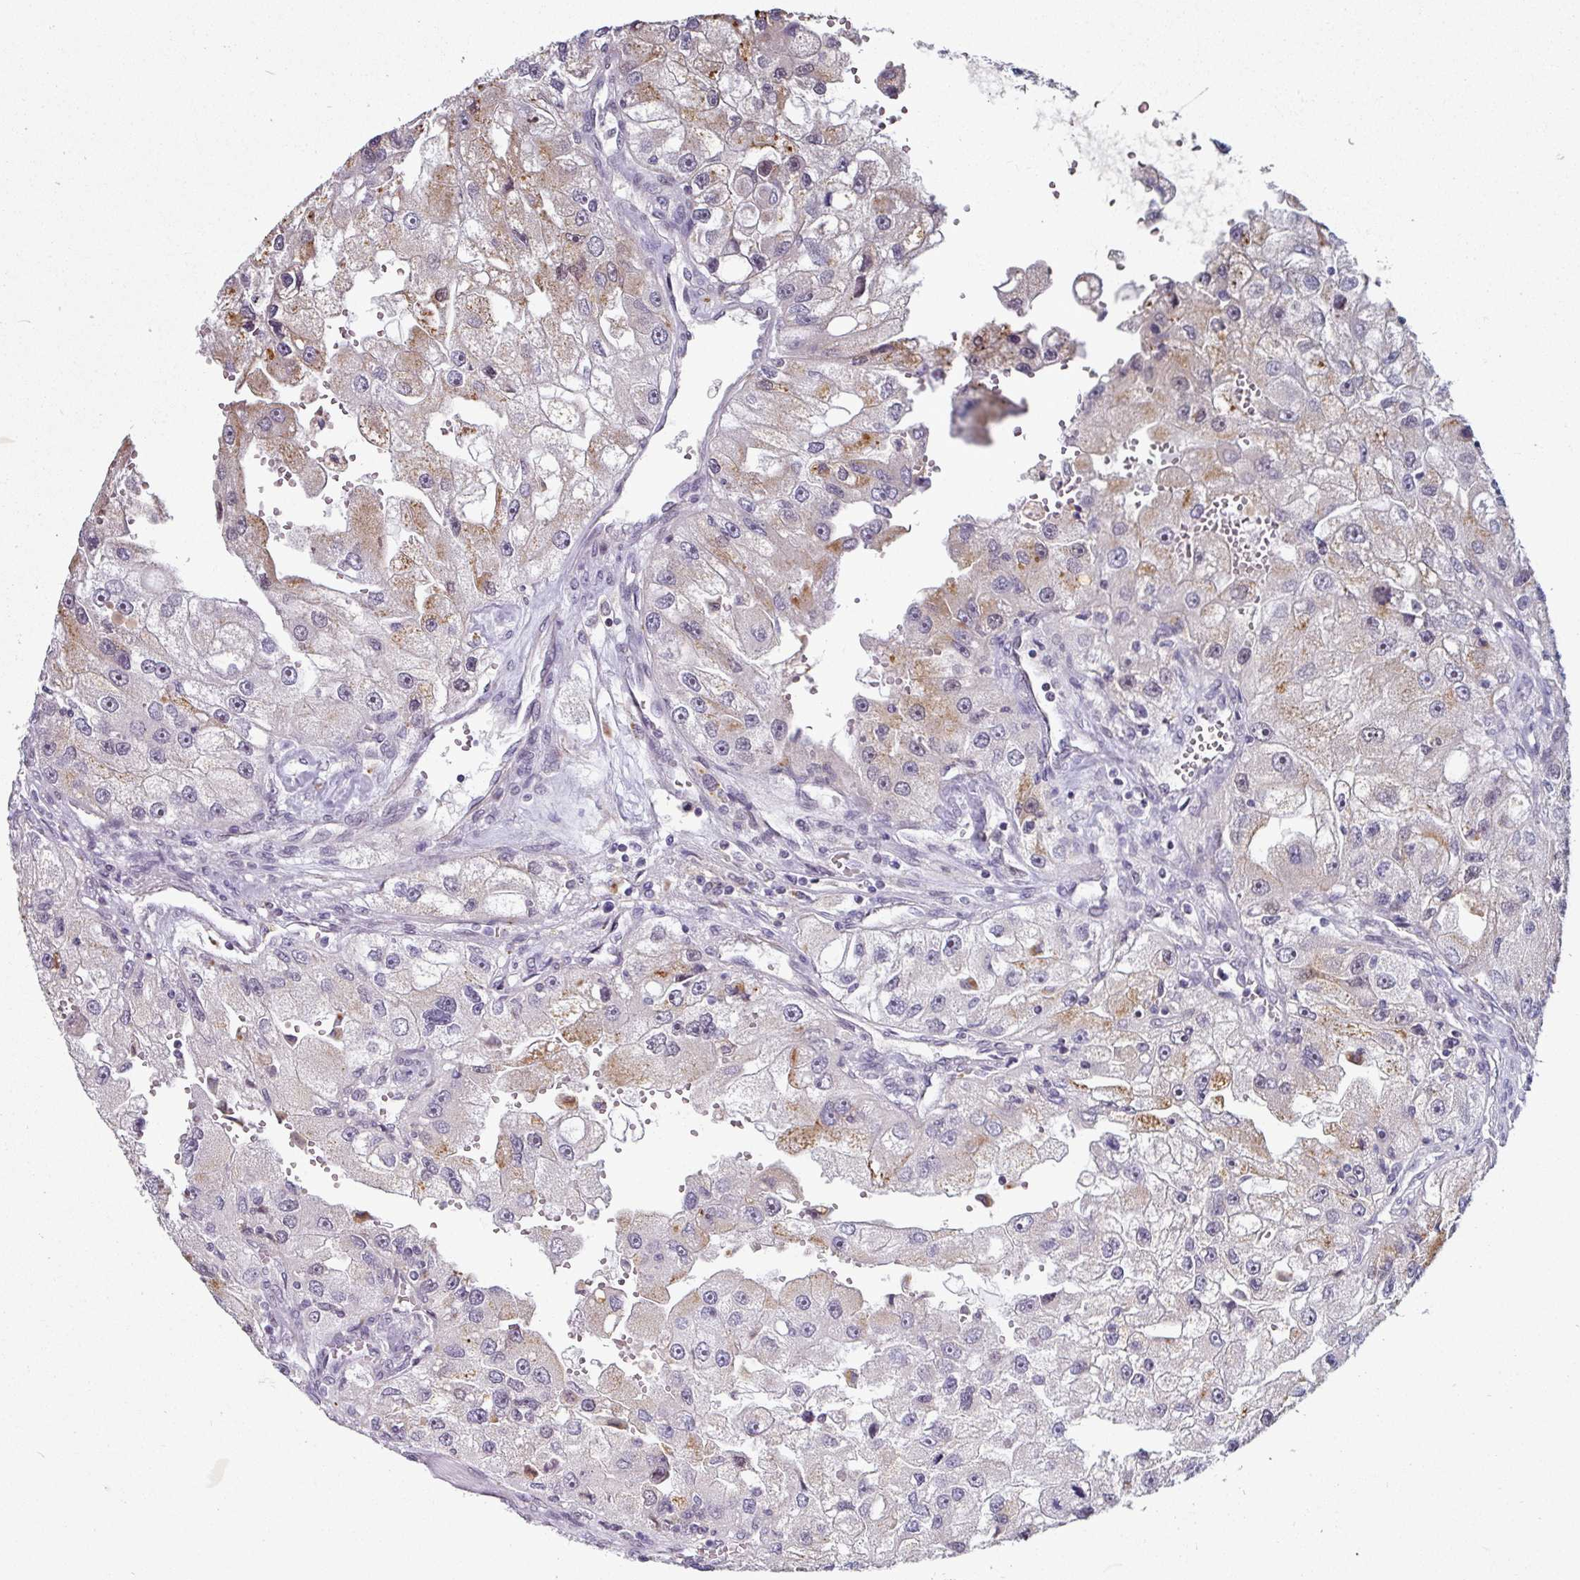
{"staining": {"intensity": "moderate", "quantity": "<25%", "location": "cytoplasmic/membranous"}, "tissue": "renal cancer", "cell_type": "Tumor cells", "image_type": "cancer", "snomed": [{"axis": "morphology", "description": "Adenocarcinoma, NOS"}, {"axis": "topography", "description": "Kidney"}], "caption": "About <25% of tumor cells in adenocarcinoma (renal) show moderate cytoplasmic/membranous protein expression as visualized by brown immunohistochemical staining.", "gene": "SWSAP1", "patient": {"sex": "male", "age": 63}}